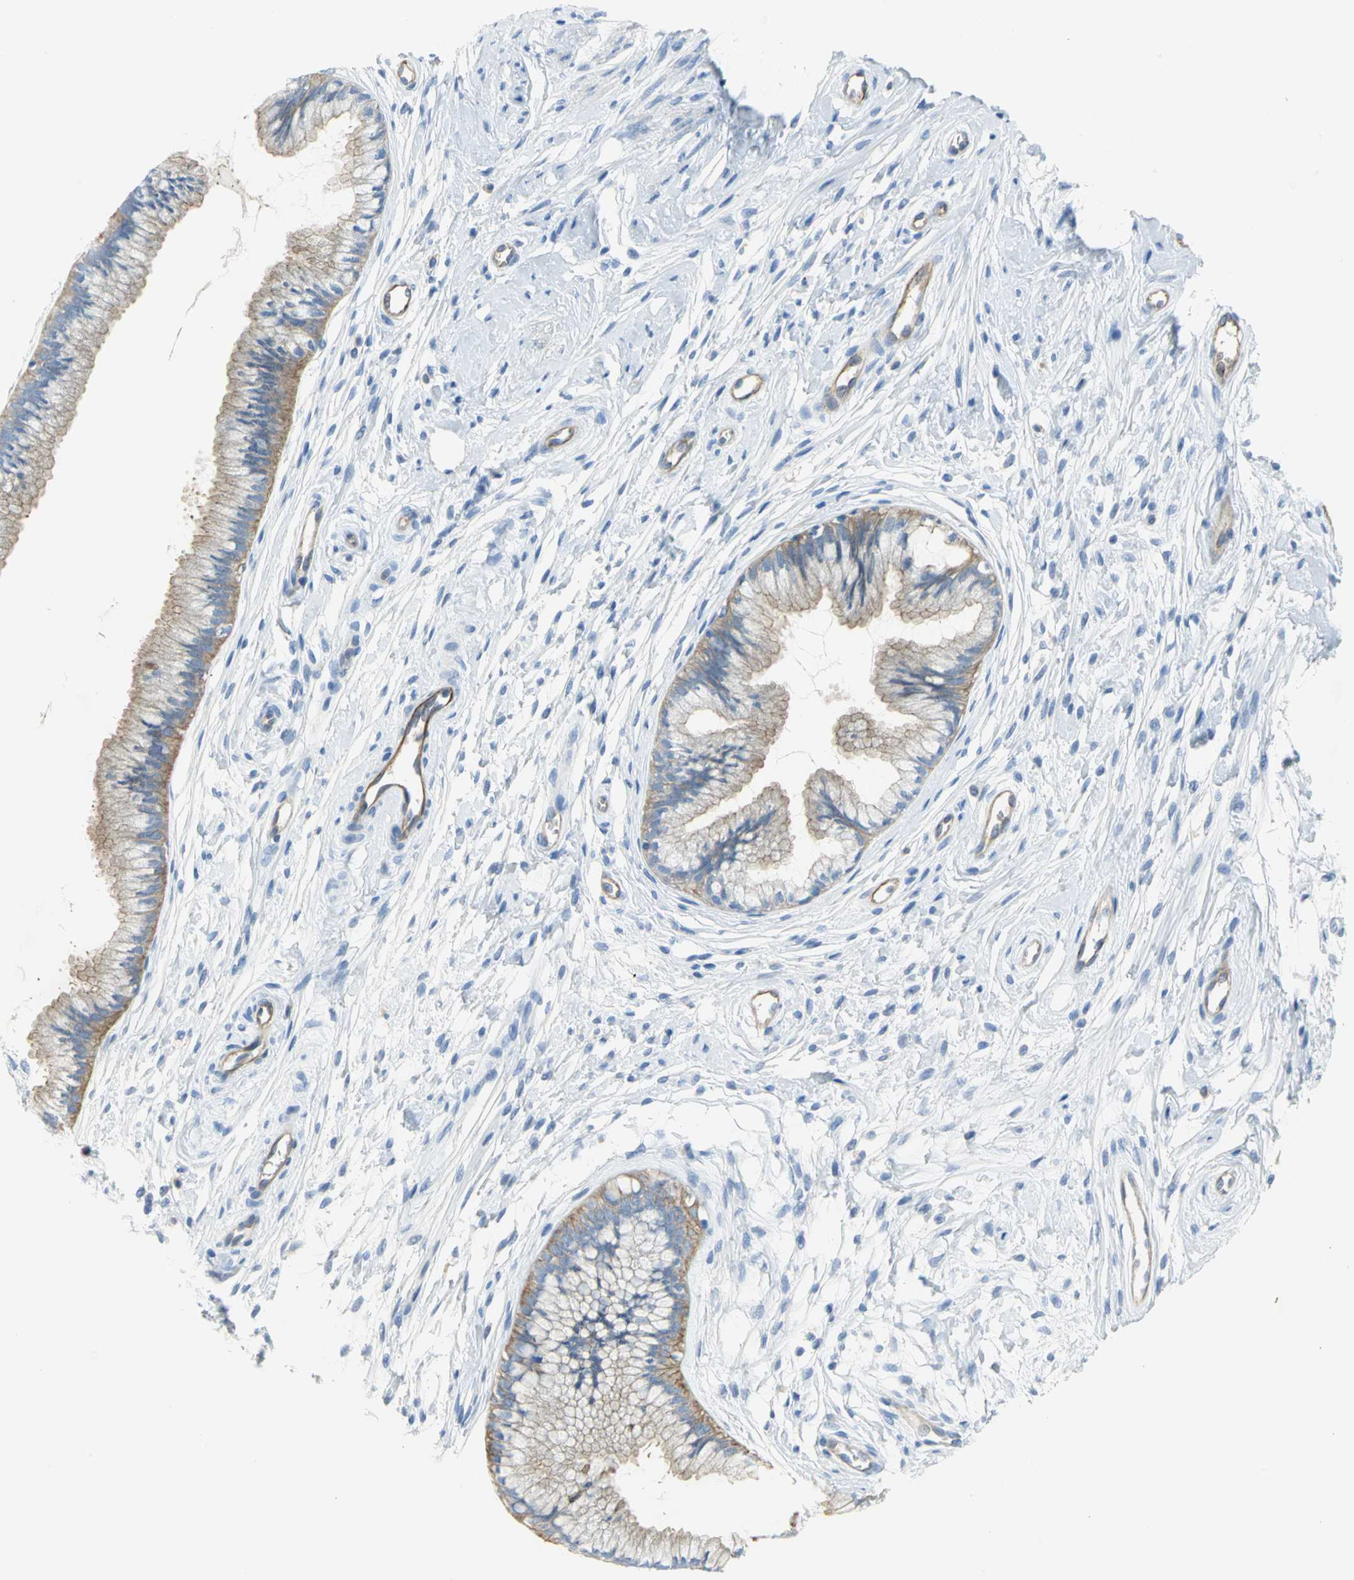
{"staining": {"intensity": "moderate", "quantity": ">75%", "location": "cytoplasmic/membranous"}, "tissue": "cervix", "cell_type": "Glandular cells", "image_type": "normal", "snomed": [{"axis": "morphology", "description": "Normal tissue, NOS"}, {"axis": "topography", "description": "Cervix"}], "caption": "Cervix stained for a protein shows moderate cytoplasmic/membranous positivity in glandular cells. The staining was performed using DAB to visualize the protein expression in brown, while the nuclei were stained in blue with hematoxylin (Magnification: 20x).", "gene": "FLNB", "patient": {"sex": "female", "age": 39}}